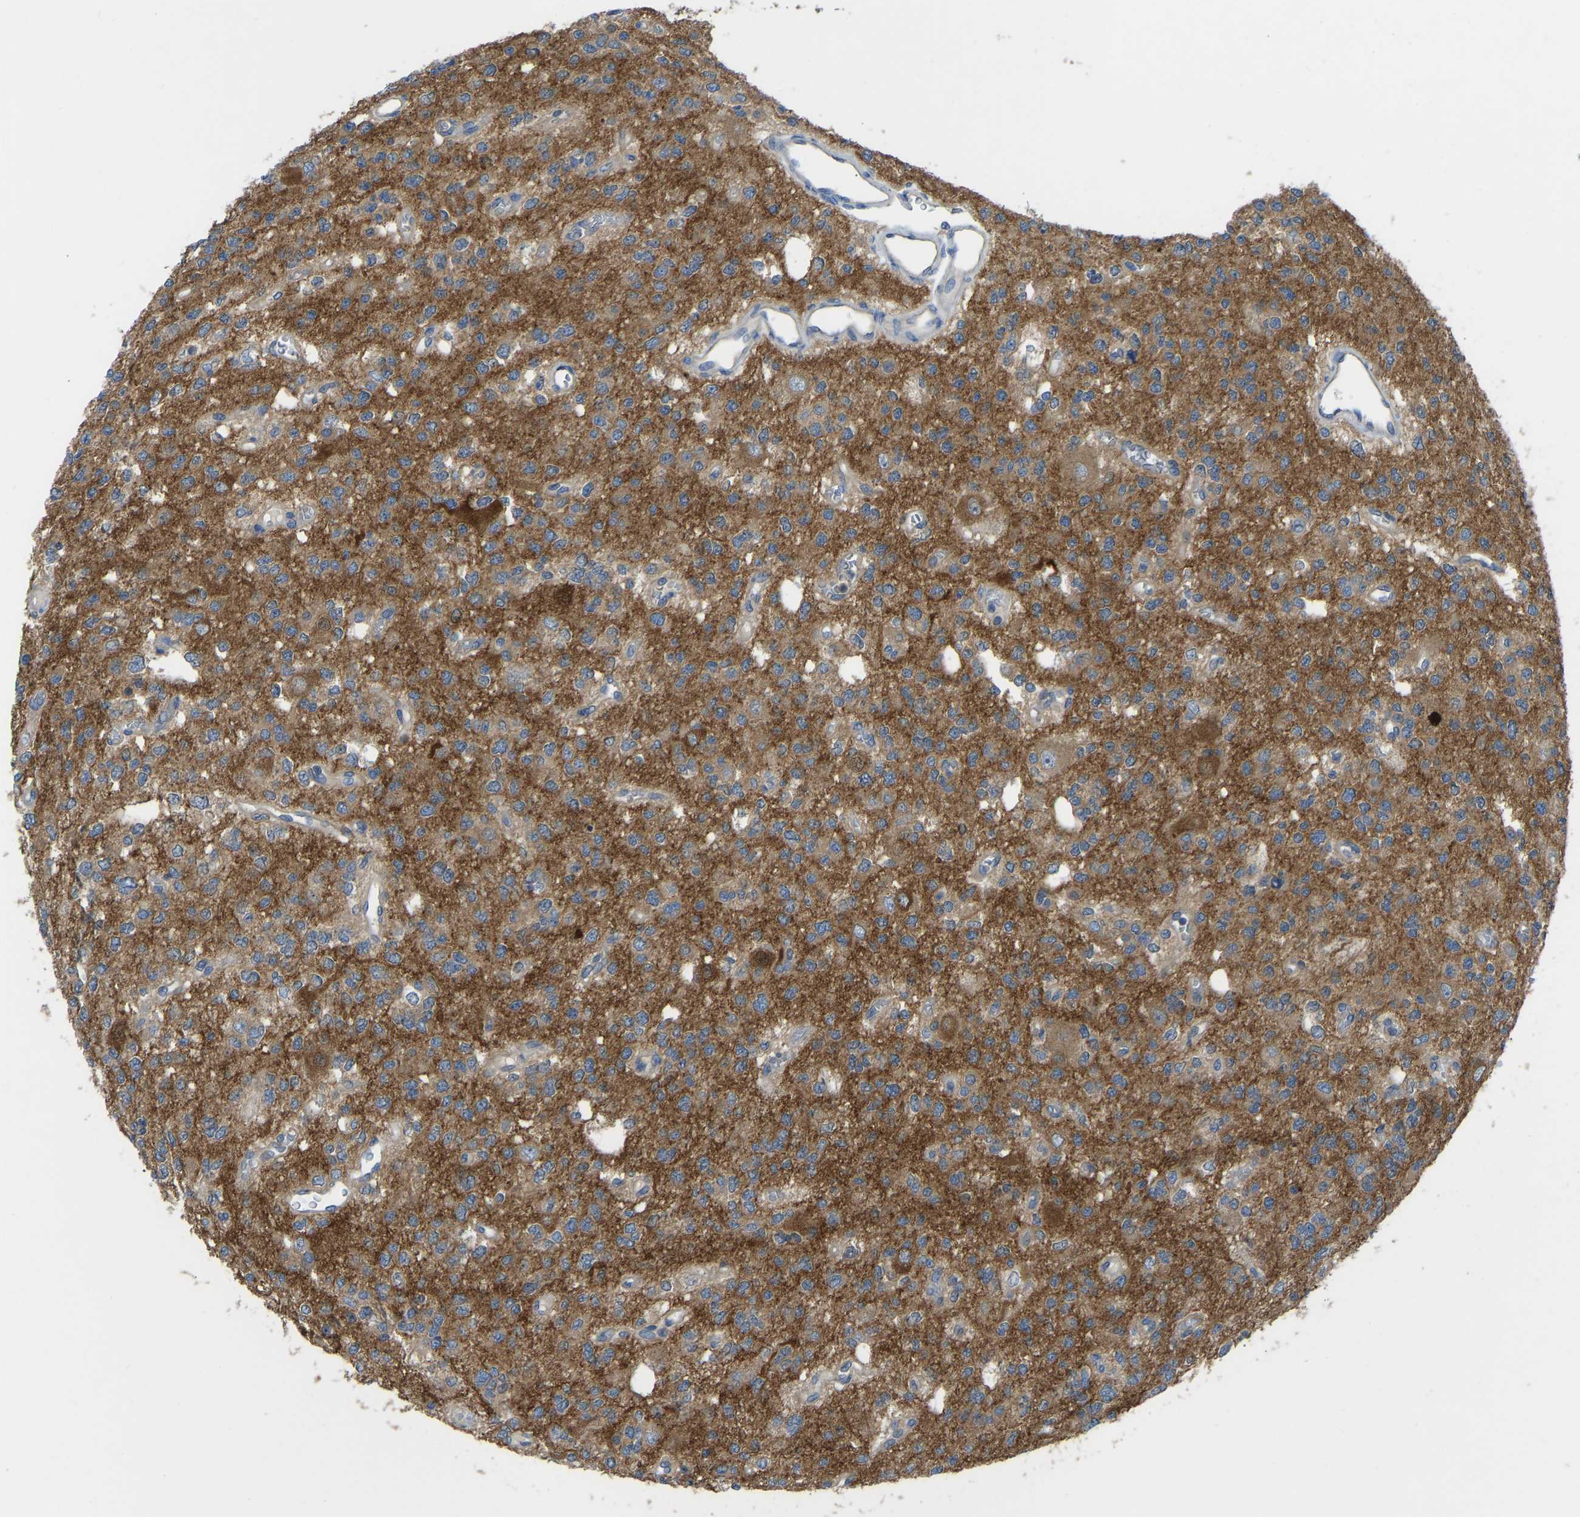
{"staining": {"intensity": "moderate", "quantity": "<25%", "location": "cytoplasmic/membranous"}, "tissue": "glioma", "cell_type": "Tumor cells", "image_type": "cancer", "snomed": [{"axis": "morphology", "description": "Glioma, malignant, Low grade"}, {"axis": "topography", "description": "Brain"}], "caption": "The micrograph displays immunohistochemical staining of glioma. There is moderate cytoplasmic/membranous positivity is appreciated in approximately <25% of tumor cells.", "gene": "PPP3CA", "patient": {"sex": "male", "age": 38}}